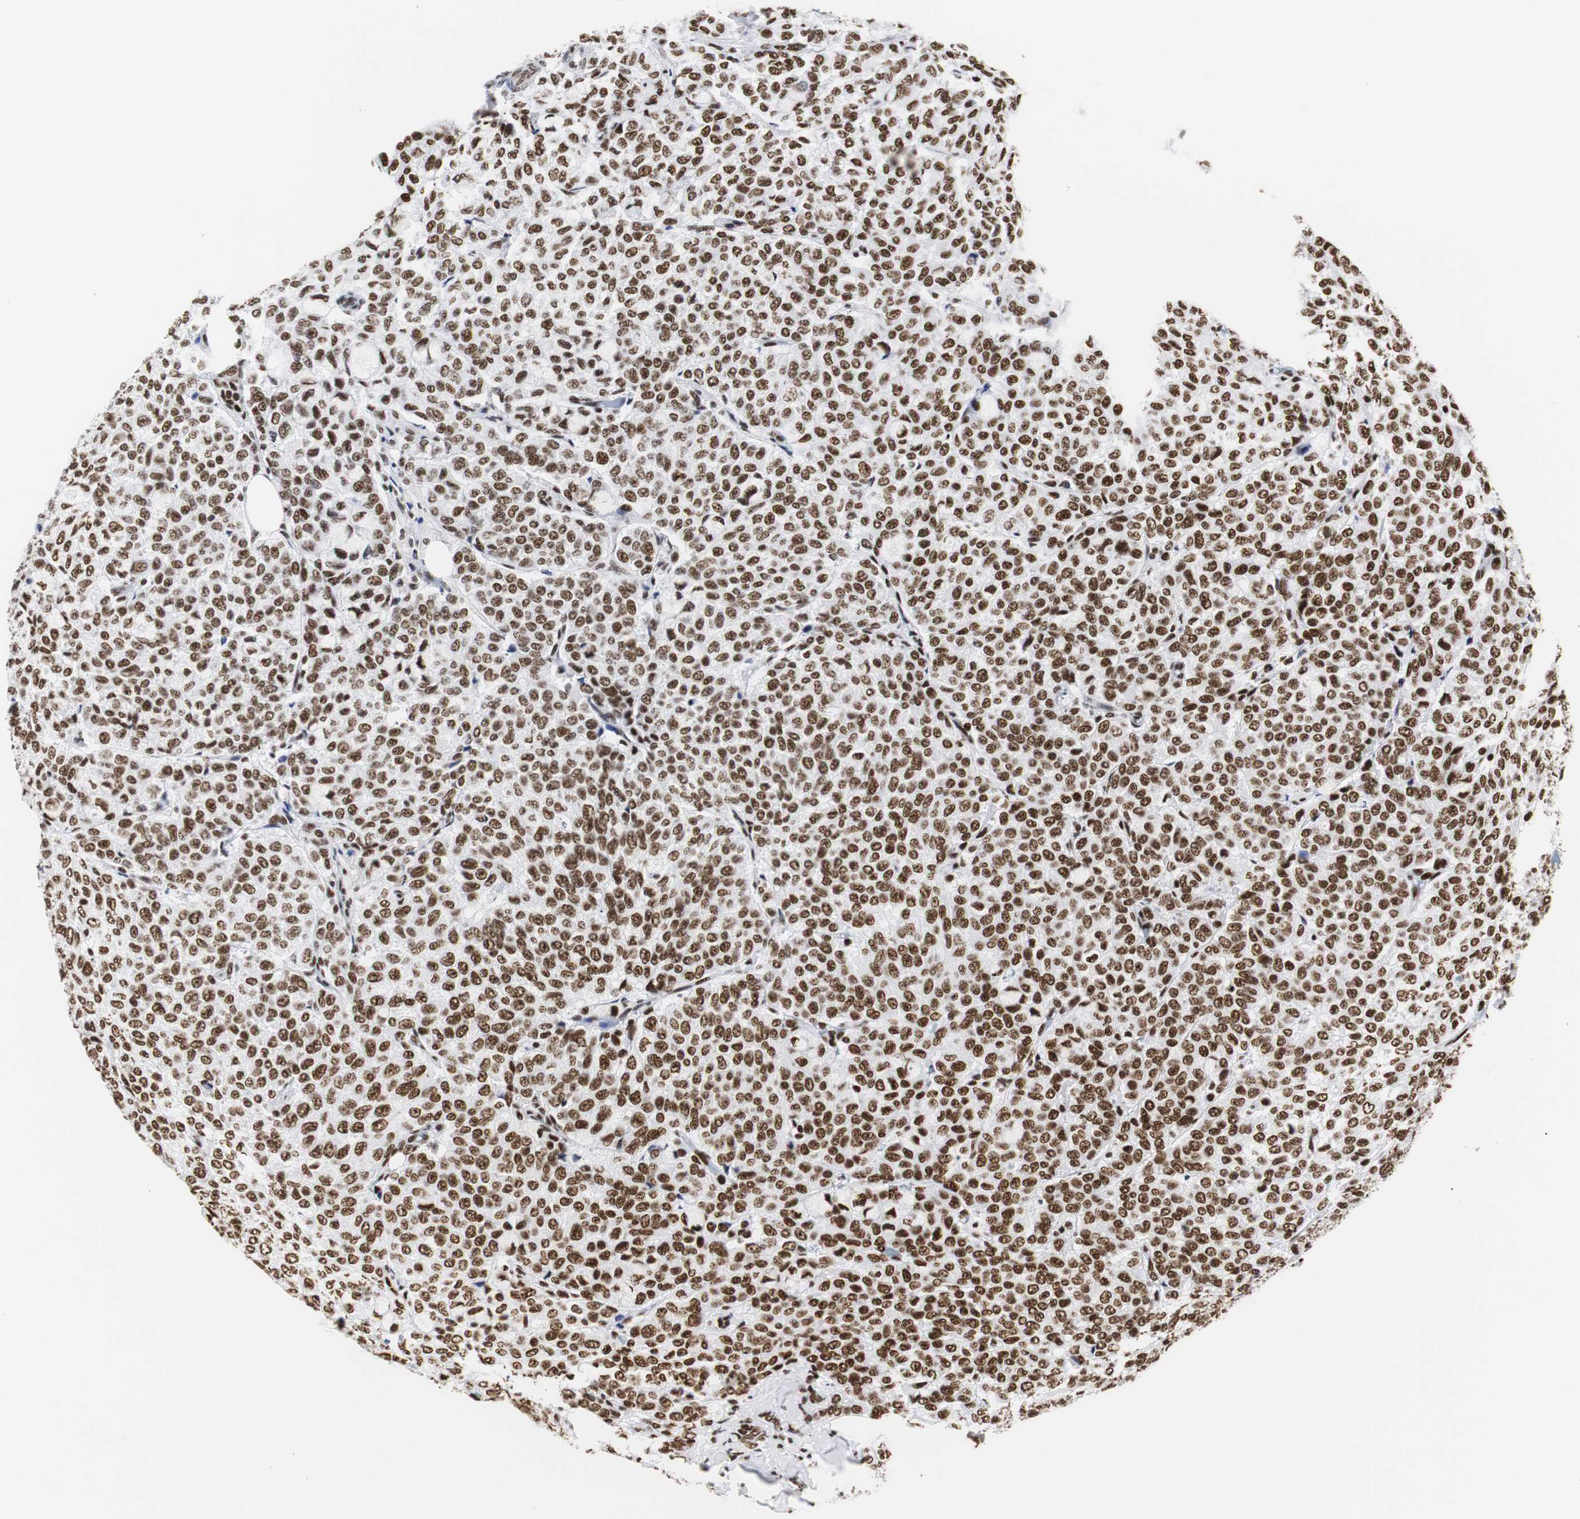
{"staining": {"intensity": "strong", "quantity": ">75%", "location": "nuclear"}, "tissue": "breast cancer", "cell_type": "Tumor cells", "image_type": "cancer", "snomed": [{"axis": "morphology", "description": "Lobular carcinoma"}, {"axis": "topography", "description": "Breast"}], "caption": "About >75% of tumor cells in human breast cancer (lobular carcinoma) exhibit strong nuclear protein expression as visualized by brown immunohistochemical staining.", "gene": "HNRNPH2", "patient": {"sex": "female", "age": 60}}